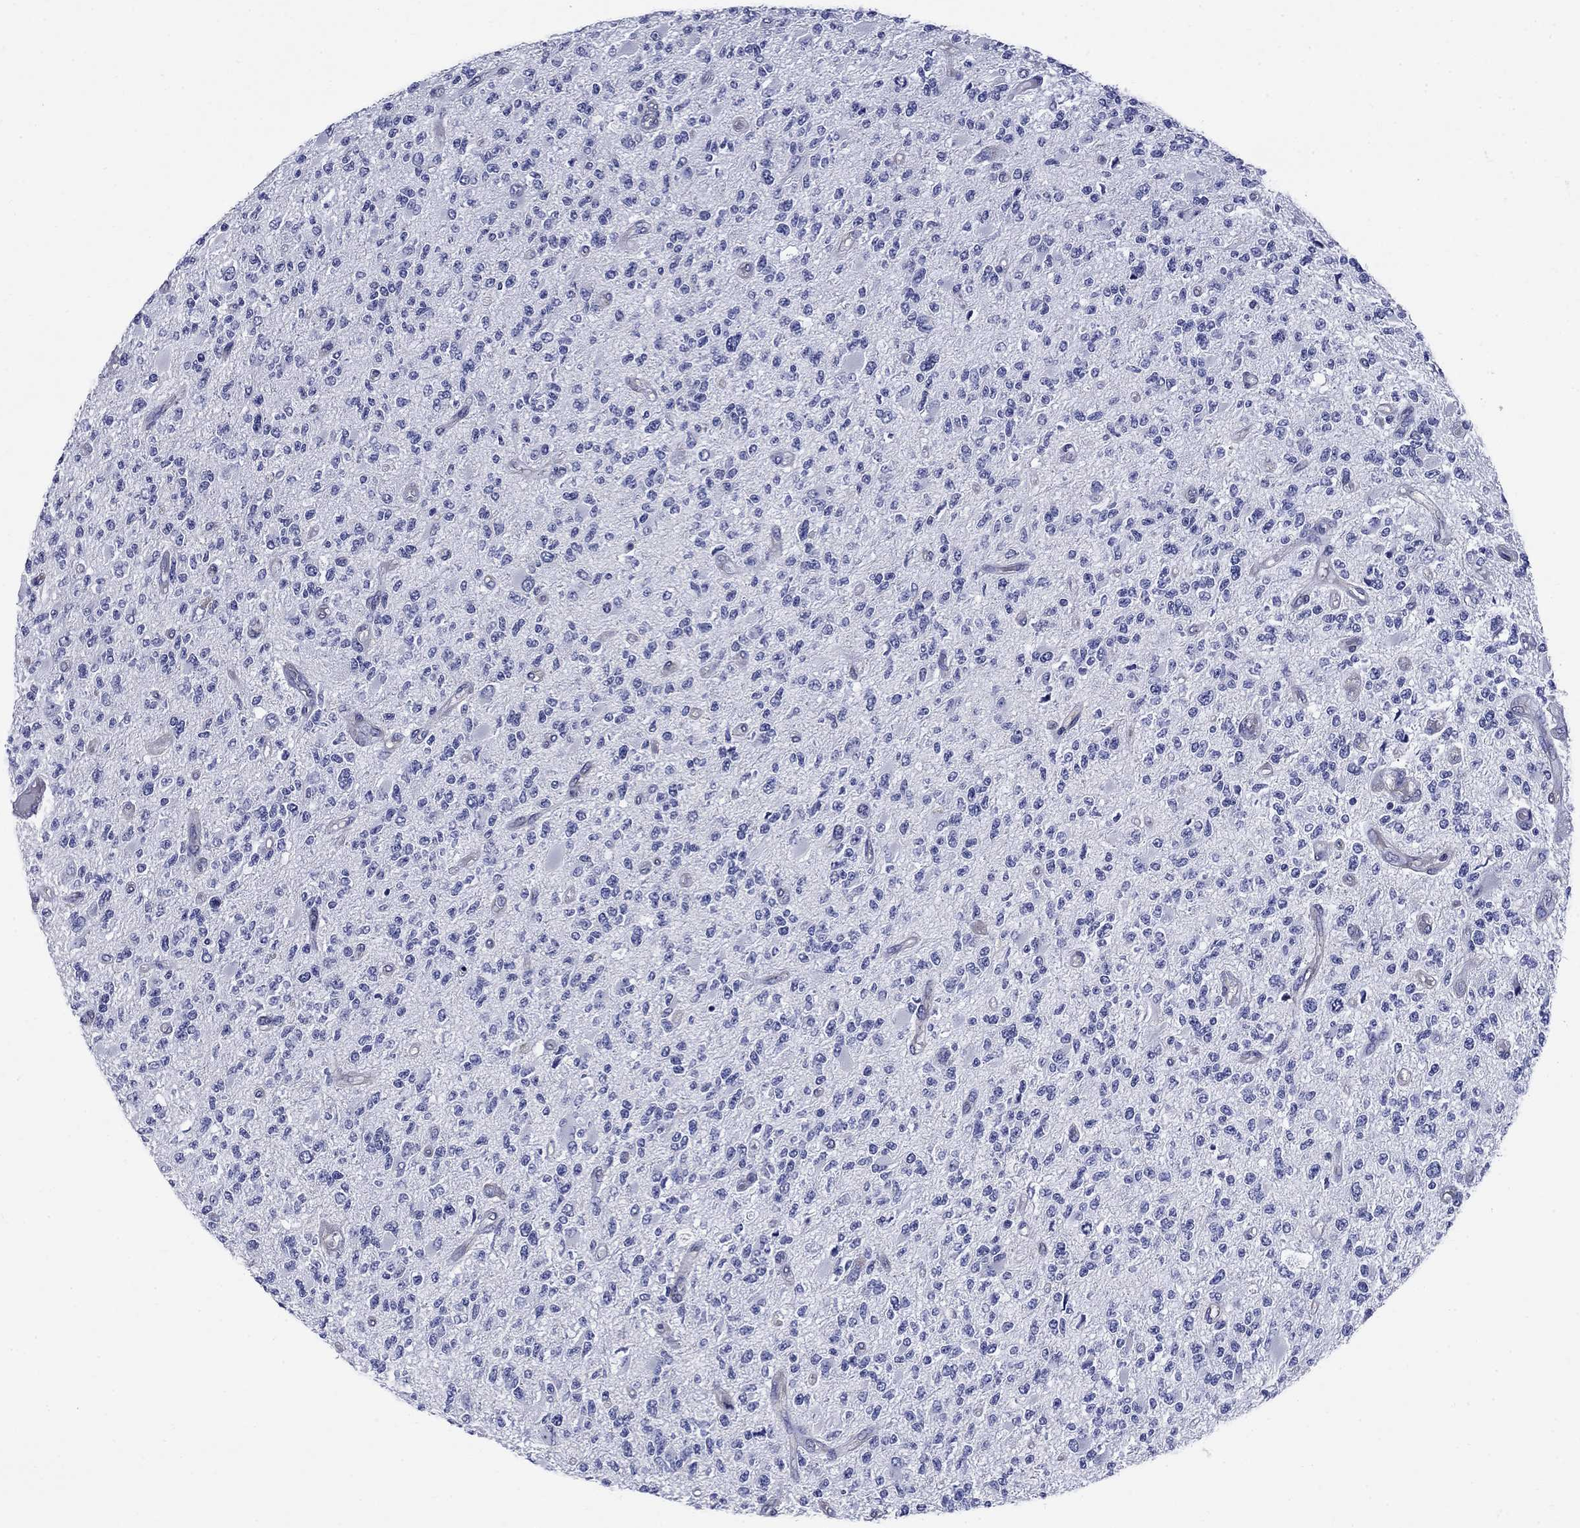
{"staining": {"intensity": "negative", "quantity": "none", "location": "none"}, "tissue": "glioma", "cell_type": "Tumor cells", "image_type": "cancer", "snomed": [{"axis": "morphology", "description": "Glioma, malignant, High grade"}, {"axis": "topography", "description": "Brain"}], "caption": "DAB immunohistochemical staining of human malignant glioma (high-grade) shows no significant positivity in tumor cells.", "gene": "SMCP", "patient": {"sex": "female", "age": 63}}